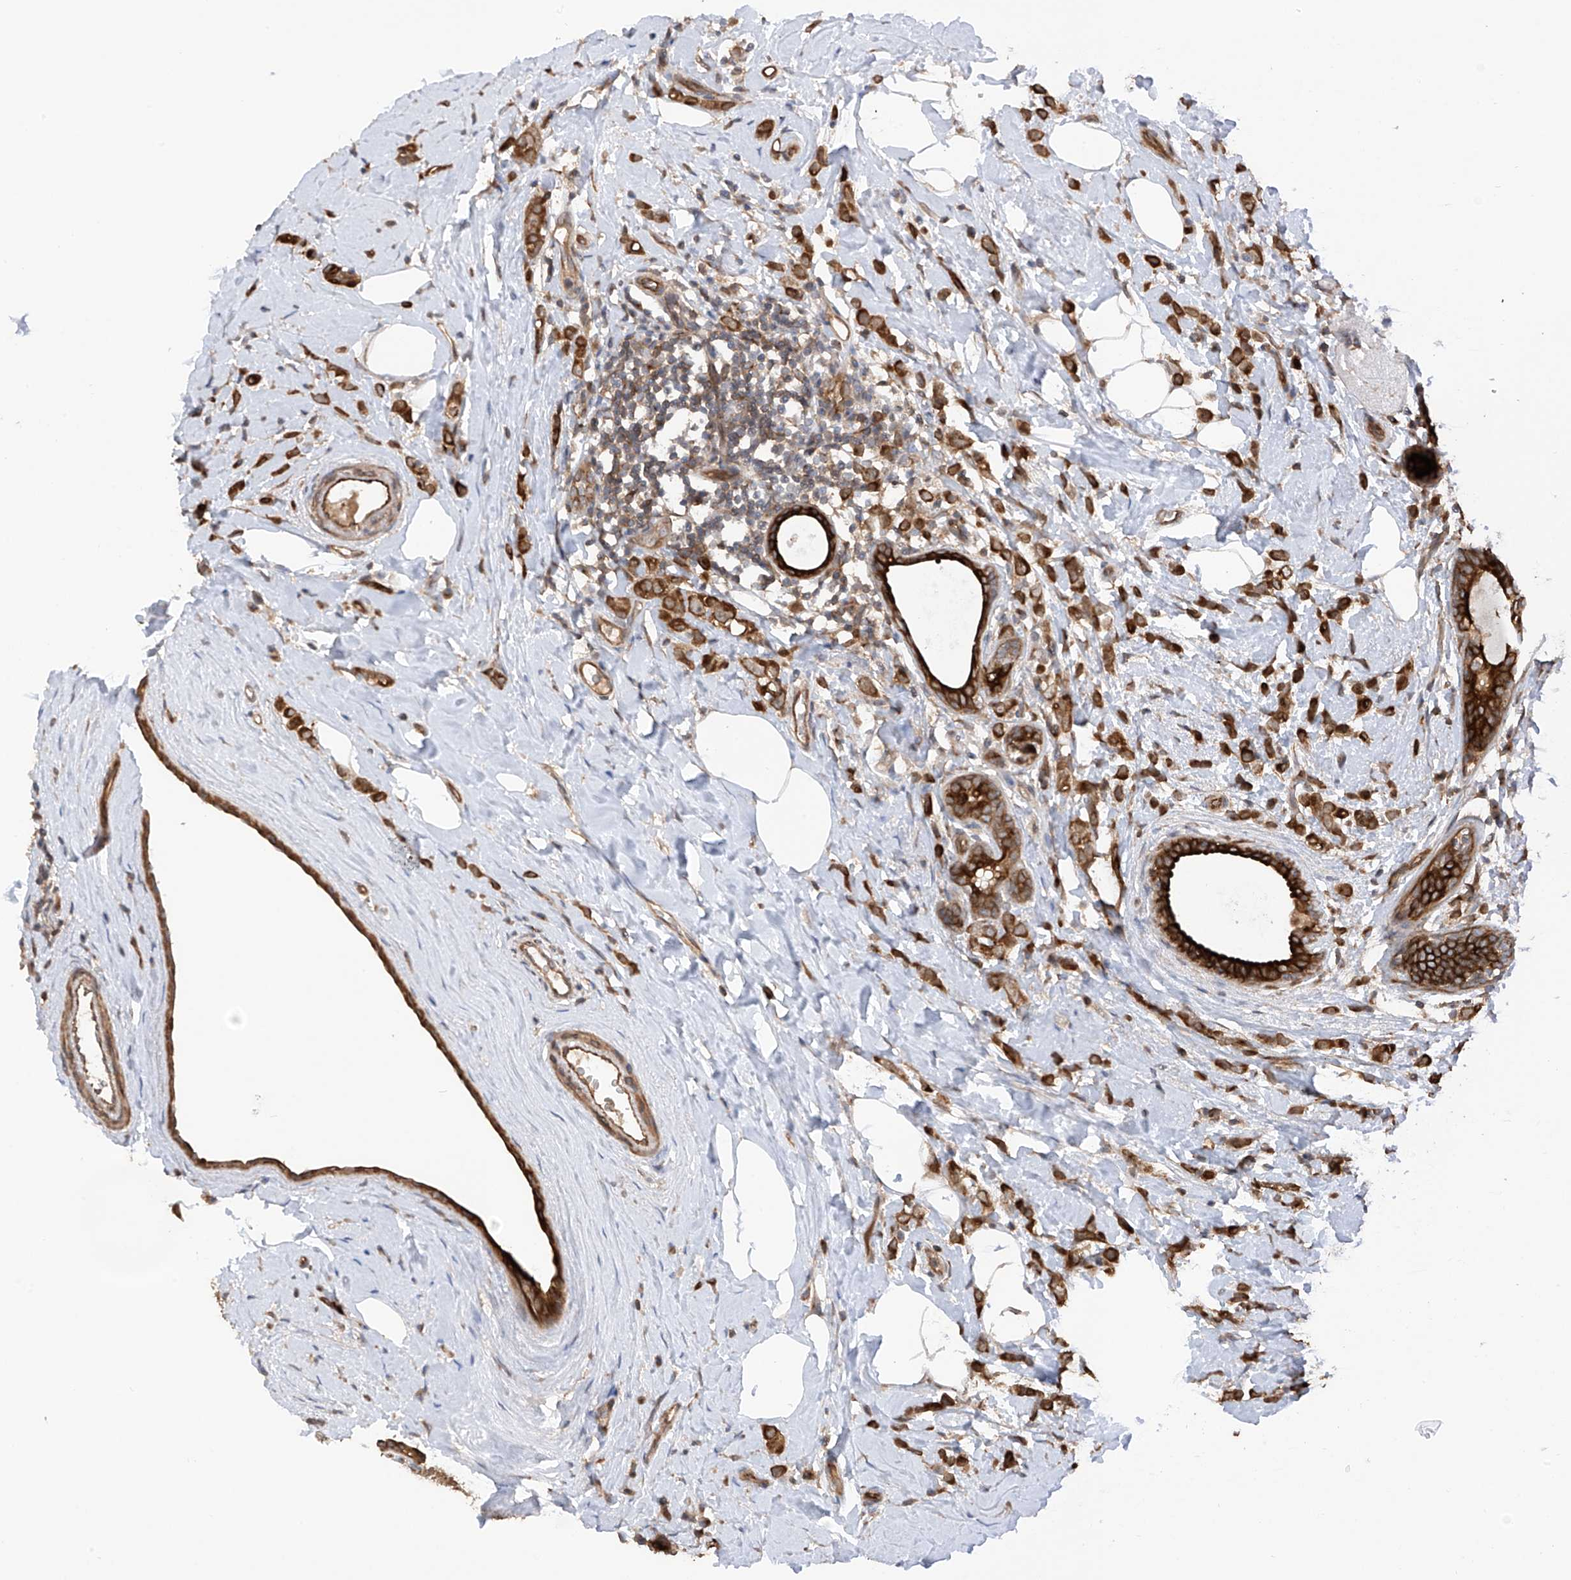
{"staining": {"intensity": "strong", "quantity": ">75%", "location": "cytoplasmic/membranous"}, "tissue": "breast cancer", "cell_type": "Tumor cells", "image_type": "cancer", "snomed": [{"axis": "morphology", "description": "Lobular carcinoma"}, {"axis": "topography", "description": "Breast"}], "caption": "There is high levels of strong cytoplasmic/membranous staining in tumor cells of breast cancer (lobular carcinoma), as demonstrated by immunohistochemical staining (brown color).", "gene": "RPAIN", "patient": {"sex": "female", "age": 47}}